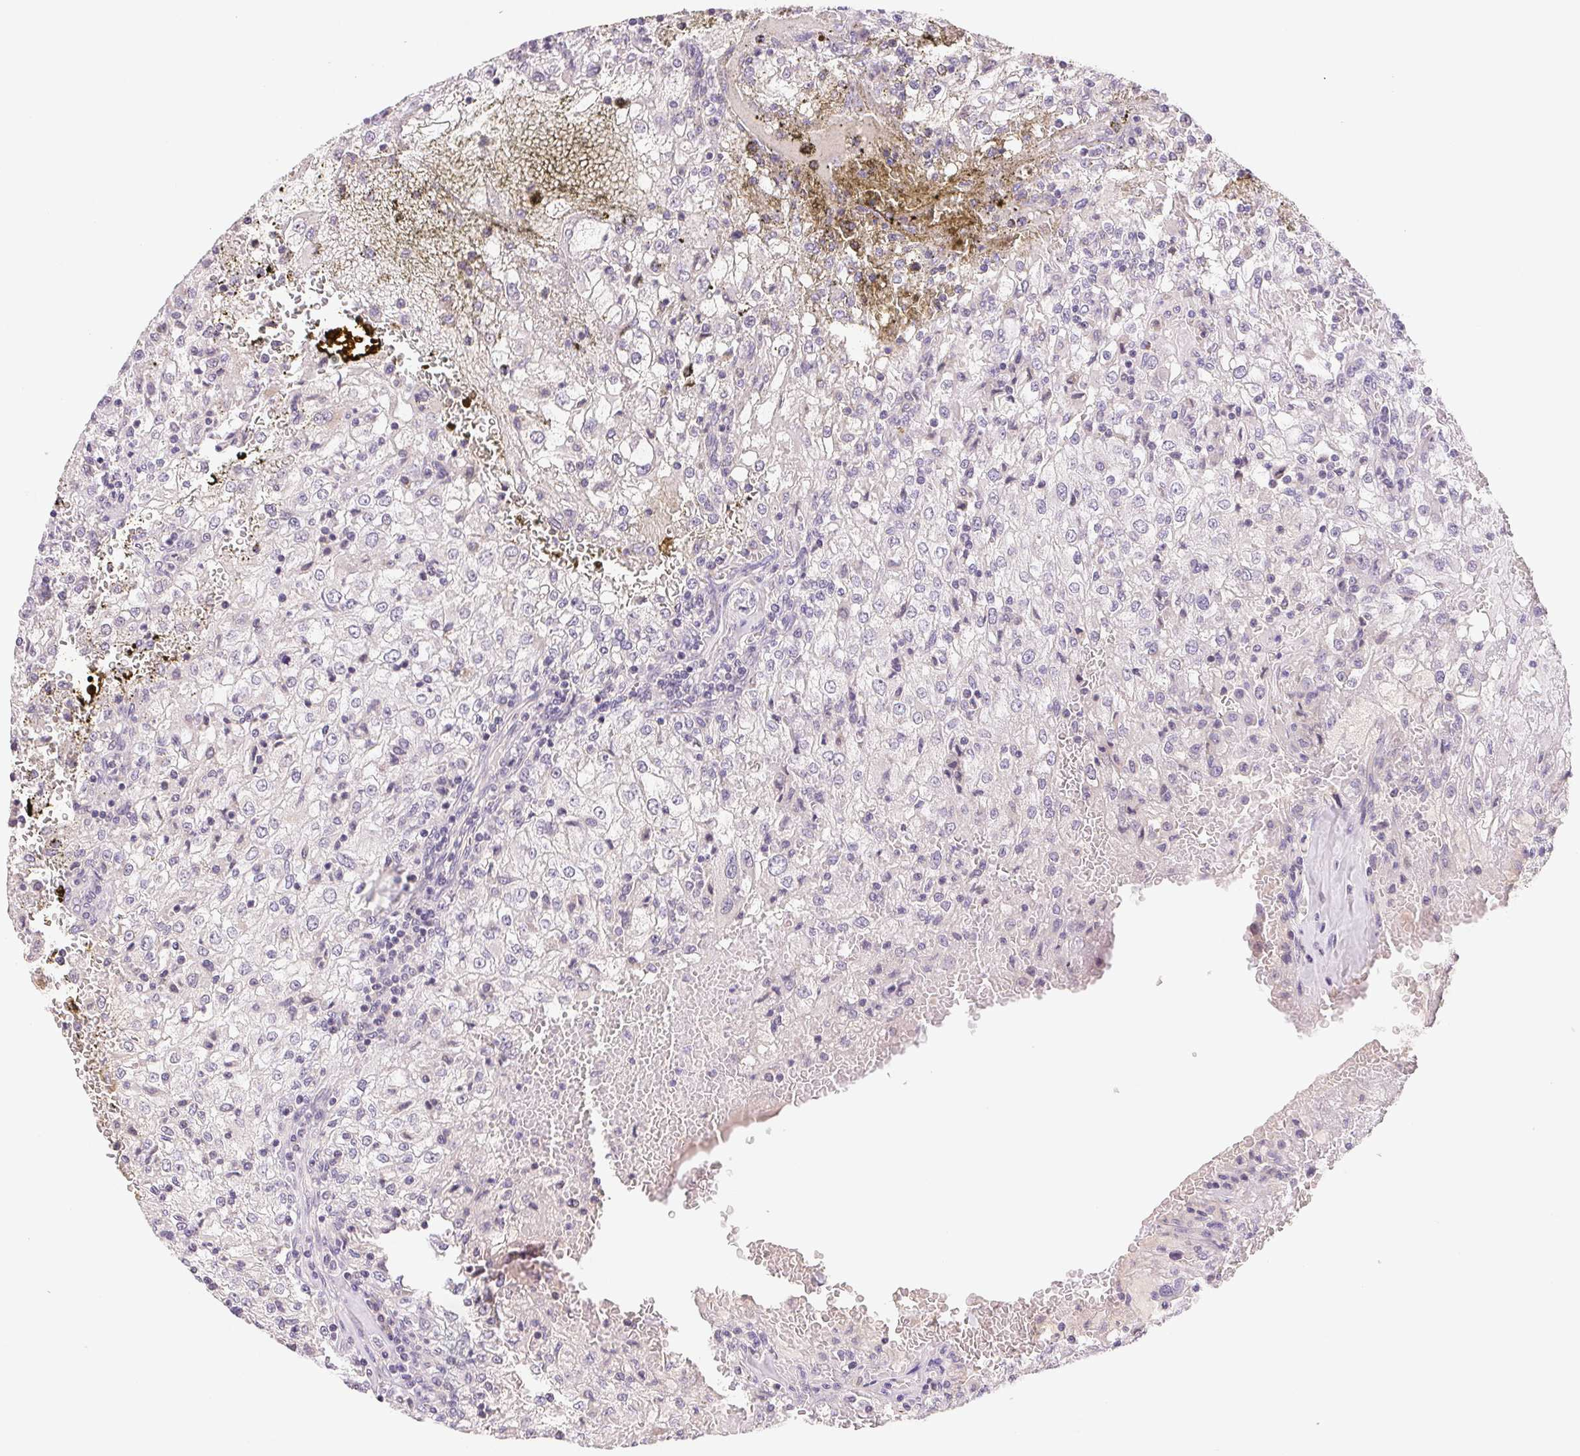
{"staining": {"intensity": "negative", "quantity": "none", "location": "none"}, "tissue": "renal cancer", "cell_type": "Tumor cells", "image_type": "cancer", "snomed": [{"axis": "morphology", "description": "Adenocarcinoma, NOS"}, {"axis": "topography", "description": "Kidney"}], "caption": "Immunohistochemistry (IHC) image of neoplastic tissue: human renal cancer (adenocarcinoma) stained with DAB (3,3'-diaminobenzidine) exhibits no significant protein expression in tumor cells.", "gene": "BNIP5", "patient": {"sex": "female", "age": 74}}